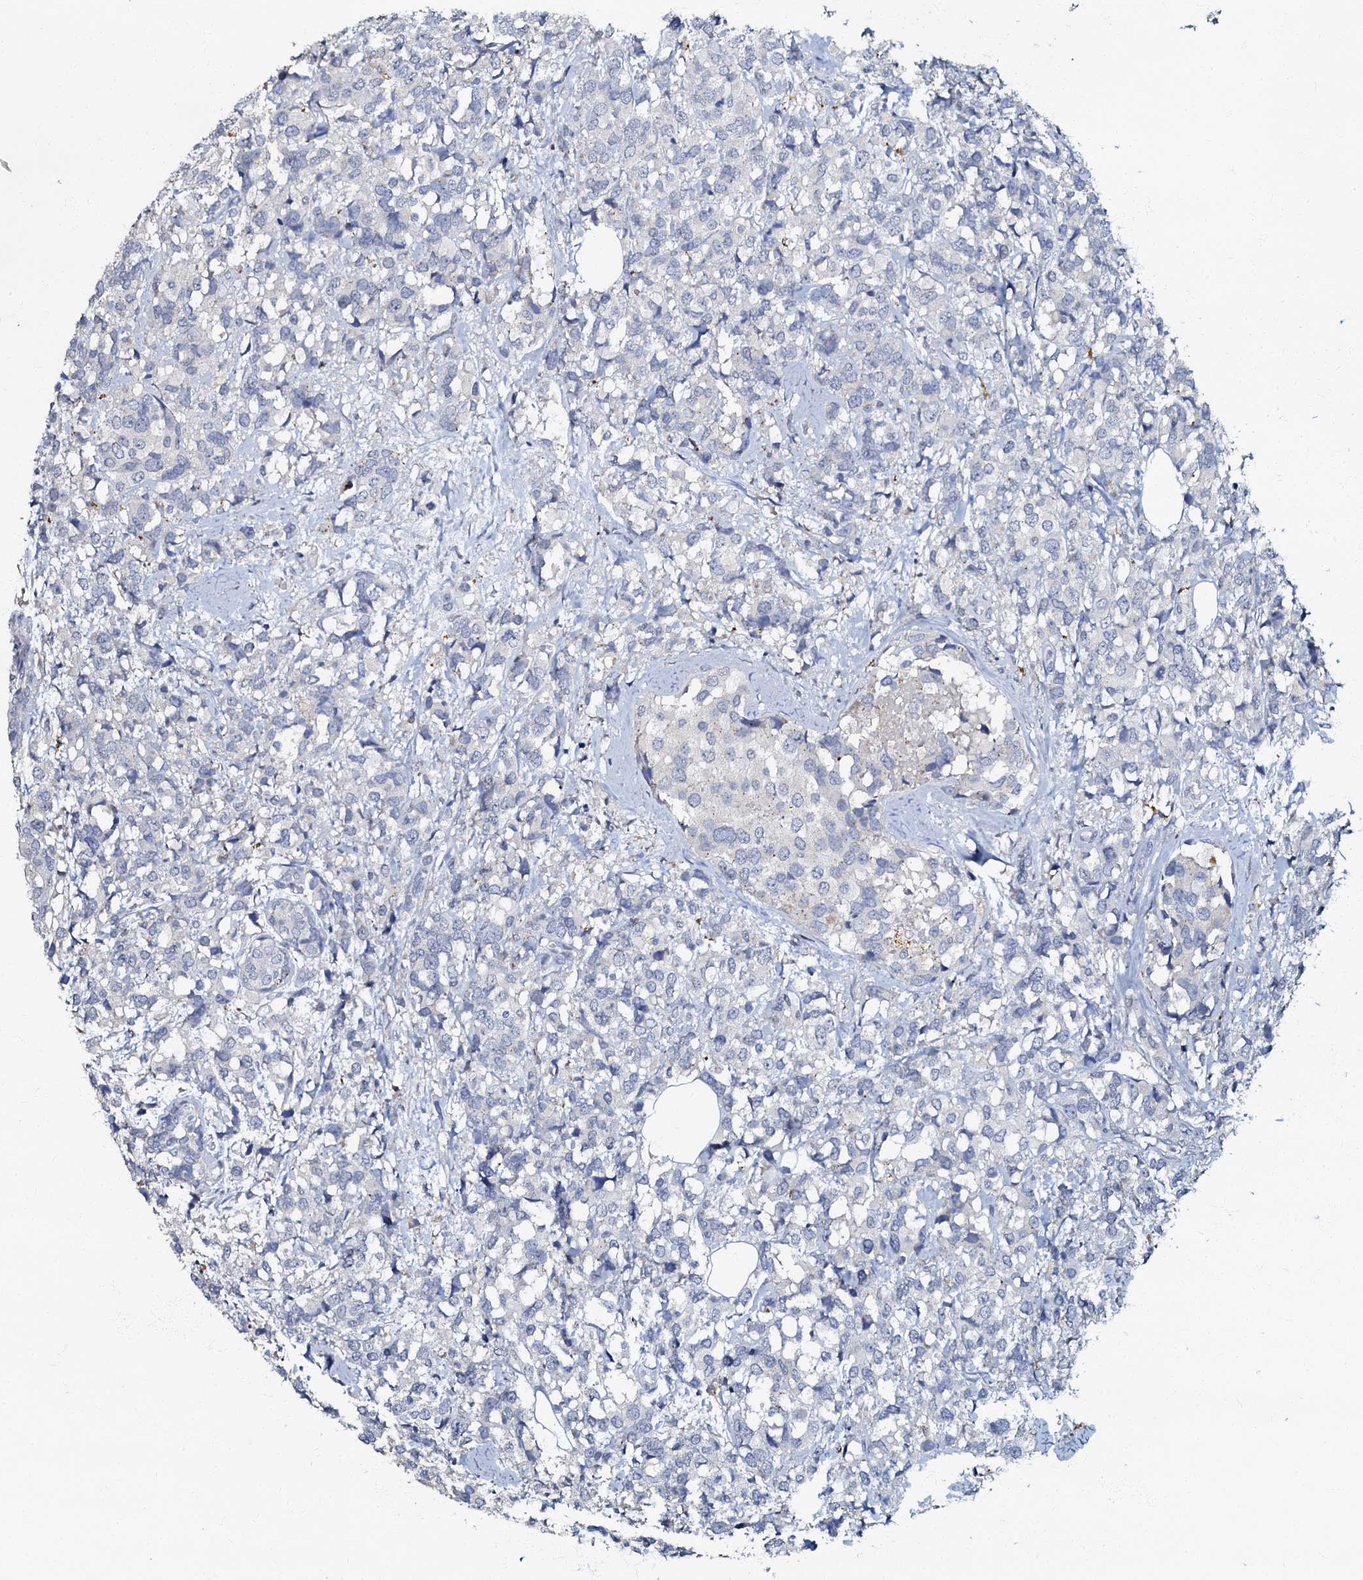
{"staining": {"intensity": "negative", "quantity": "none", "location": "none"}, "tissue": "breast cancer", "cell_type": "Tumor cells", "image_type": "cancer", "snomed": [{"axis": "morphology", "description": "Lobular carcinoma"}, {"axis": "topography", "description": "Breast"}], "caption": "Immunohistochemistry (IHC) histopathology image of human breast cancer stained for a protein (brown), which exhibits no positivity in tumor cells.", "gene": "OLAH", "patient": {"sex": "female", "age": 59}}